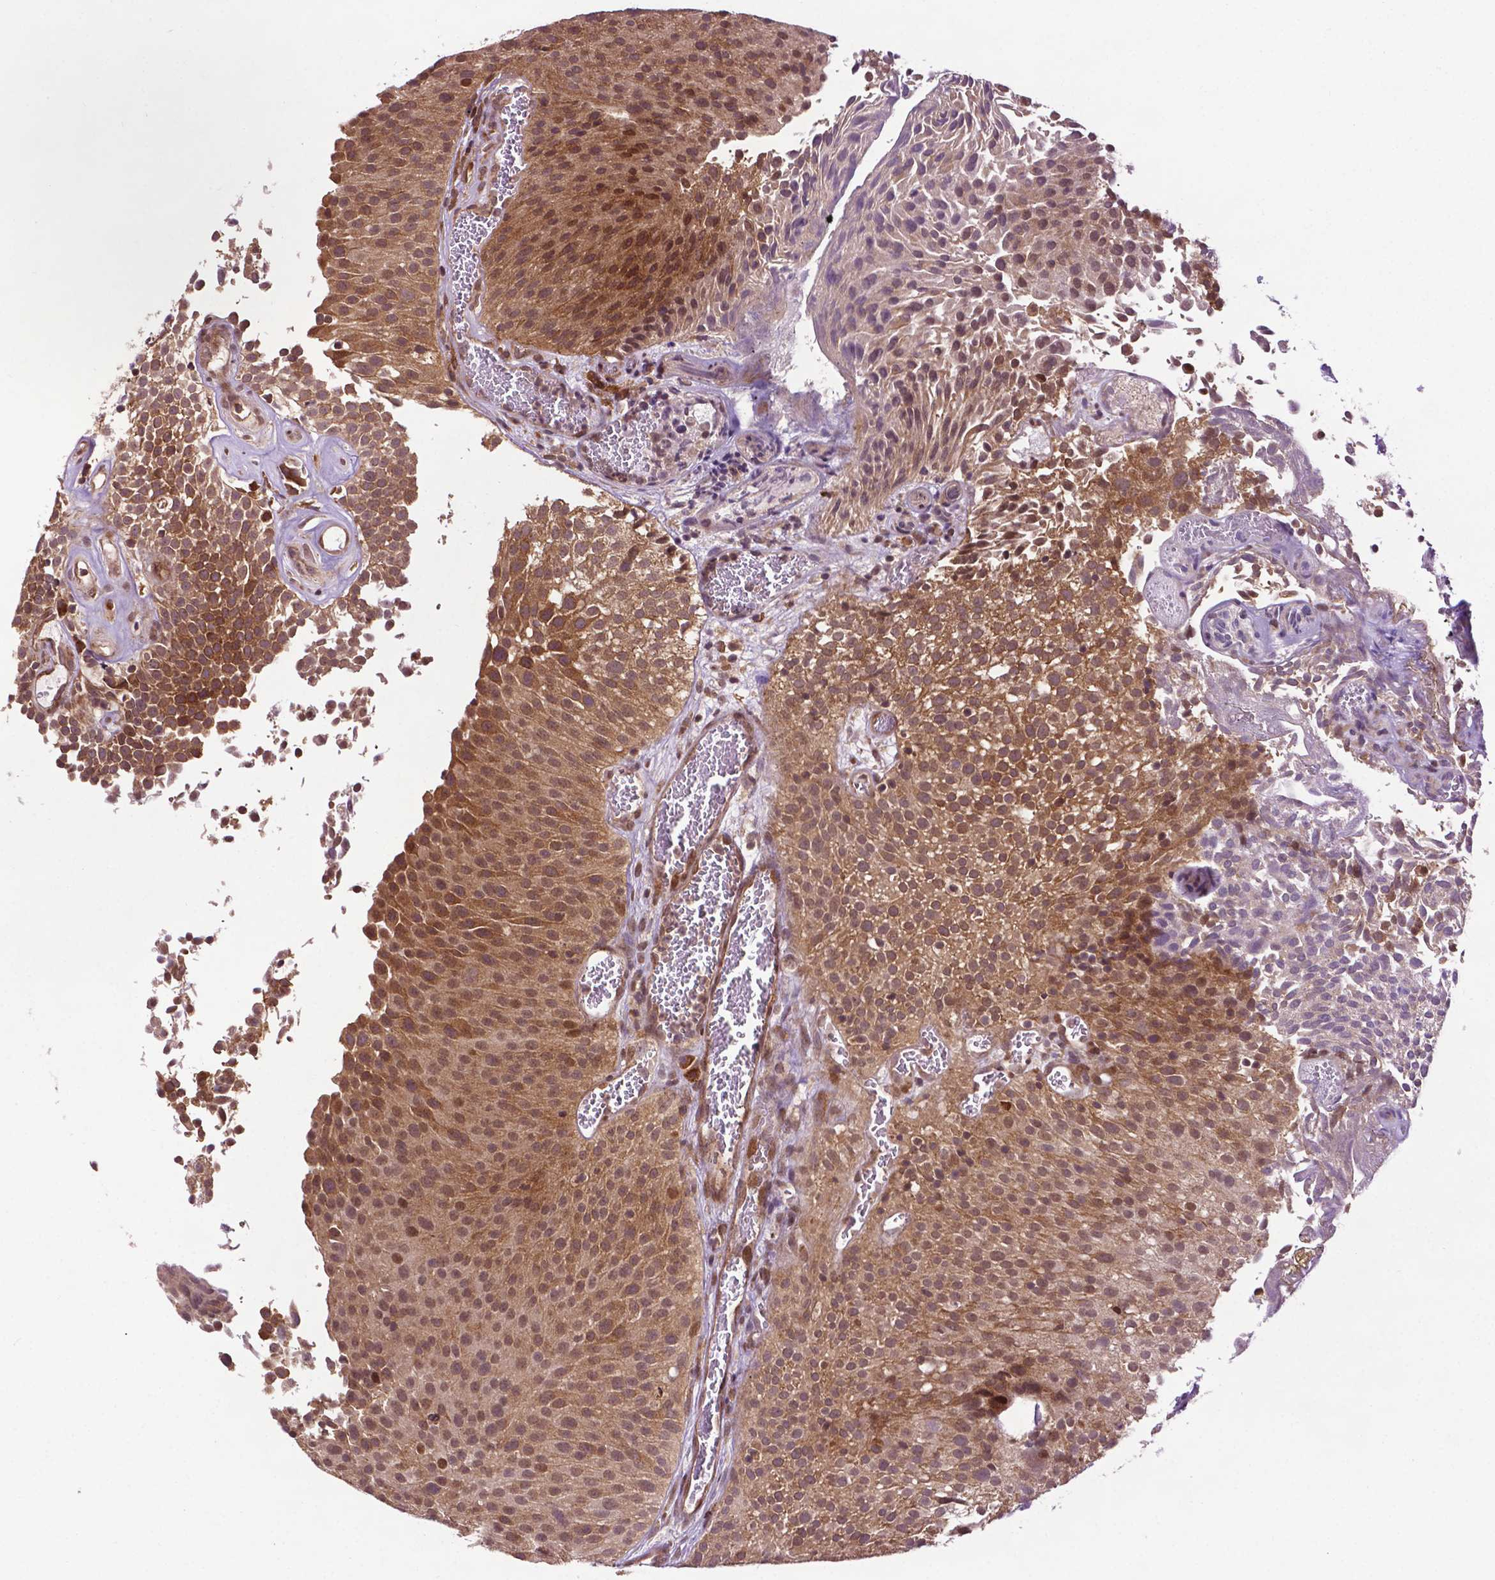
{"staining": {"intensity": "moderate", "quantity": ">75%", "location": "cytoplasmic/membranous,nuclear"}, "tissue": "urothelial cancer", "cell_type": "Tumor cells", "image_type": "cancer", "snomed": [{"axis": "morphology", "description": "Urothelial carcinoma, Low grade"}, {"axis": "topography", "description": "Urinary bladder"}], "caption": "Urothelial cancer tissue reveals moderate cytoplasmic/membranous and nuclear positivity in about >75% of tumor cells, visualized by immunohistochemistry.", "gene": "TMX2", "patient": {"sex": "female", "age": 79}}